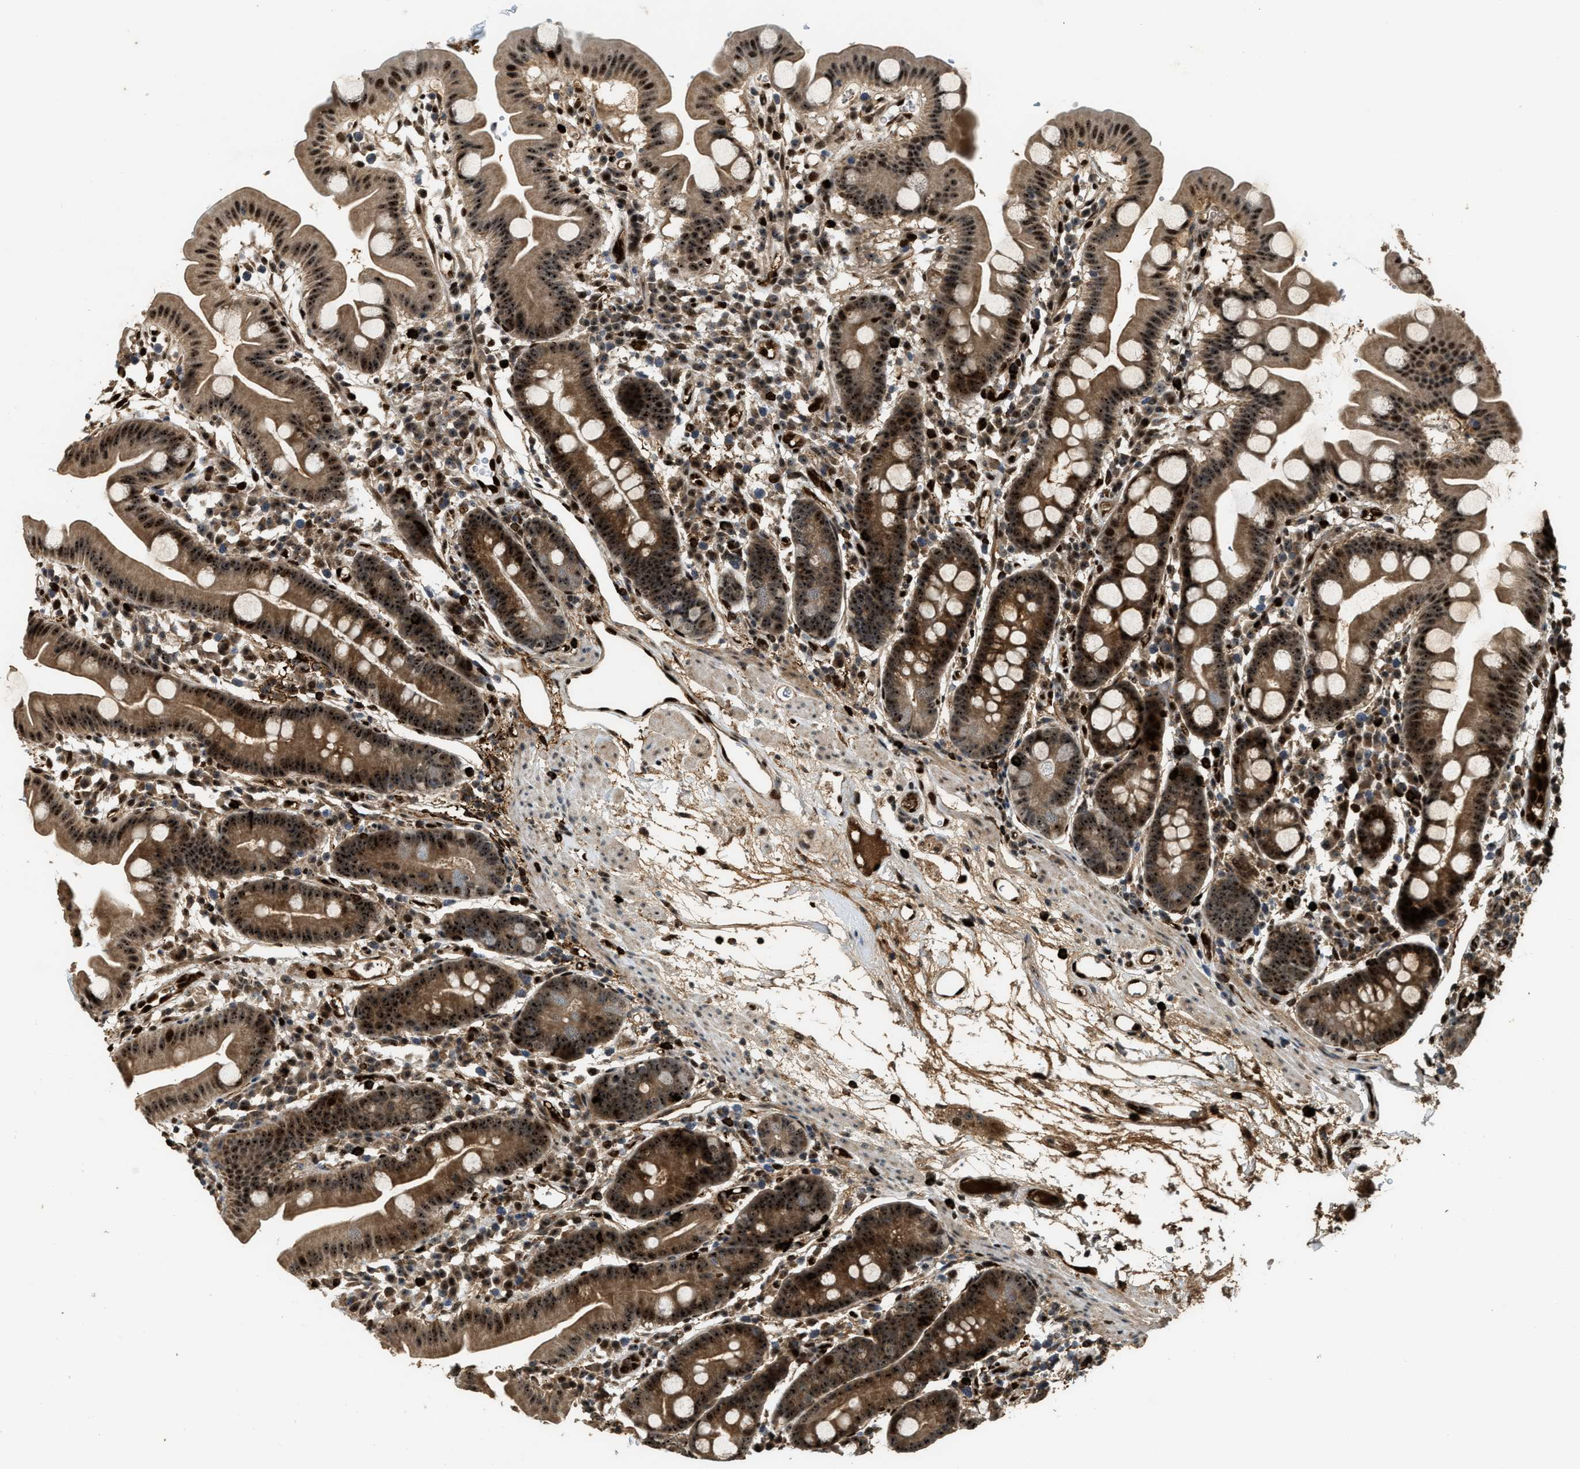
{"staining": {"intensity": "strong", "quantity": ">75%", "location": "cytoplasmic/membranous,nuclear"}, "tissue": "duodenum", "cell_type": "Glandular cells", "image_type": "normal", "snomed": [{"axis": "morphology", "description": "Normal tissue, NOS"}, {"axis": "topography", "description": "Duodenum"}], "caption": "Immunohistochemistry (IHC) micrograph of unremarkable duodenum stained for a protein (brown), which reveals high levels of strong cytoplasmic/membranous,nuclear staining in about >75% of glandular cells.", "gene": "ZNF687", "patient": {"sex": "male", "age": 50}}